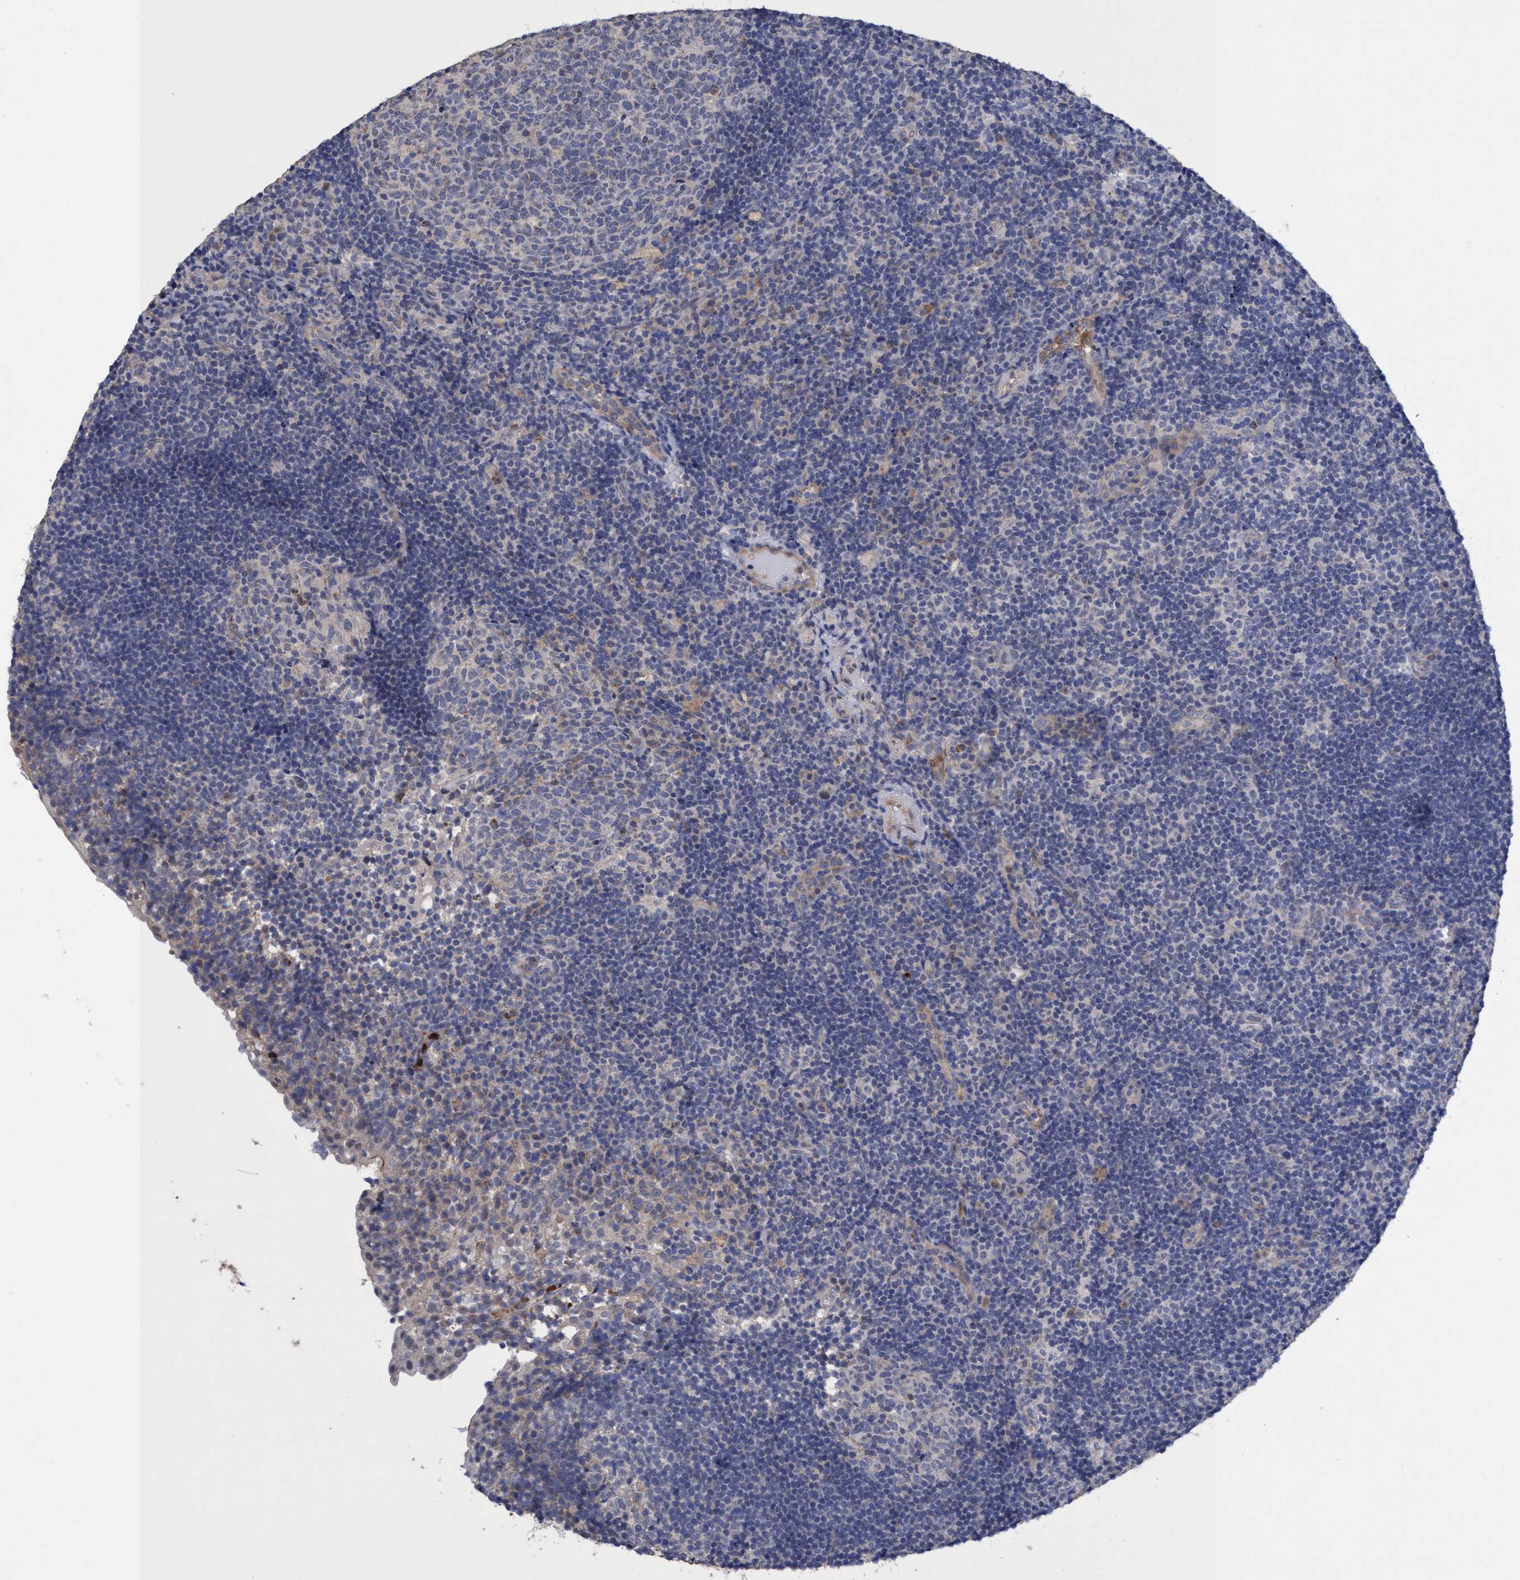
{"staining": {"intensity": "weak", "quantity": "<25%", "location": "cytoplasmic/membranous"}, "tissue": "tonsil", "cell_type": "Germinal center cells", "image_type": "normal", "snomed": [{"axis": "morphology", "description": "Normal tissue, NOS"}, {"axis": "topography", "description": "Tonsil"}], "caption": "The IHC photomicrograph has no significant staining in germinal center cells of tonsil.", "gene": "SEMA4D", "patient": {"sex": "female", "age": 40}}